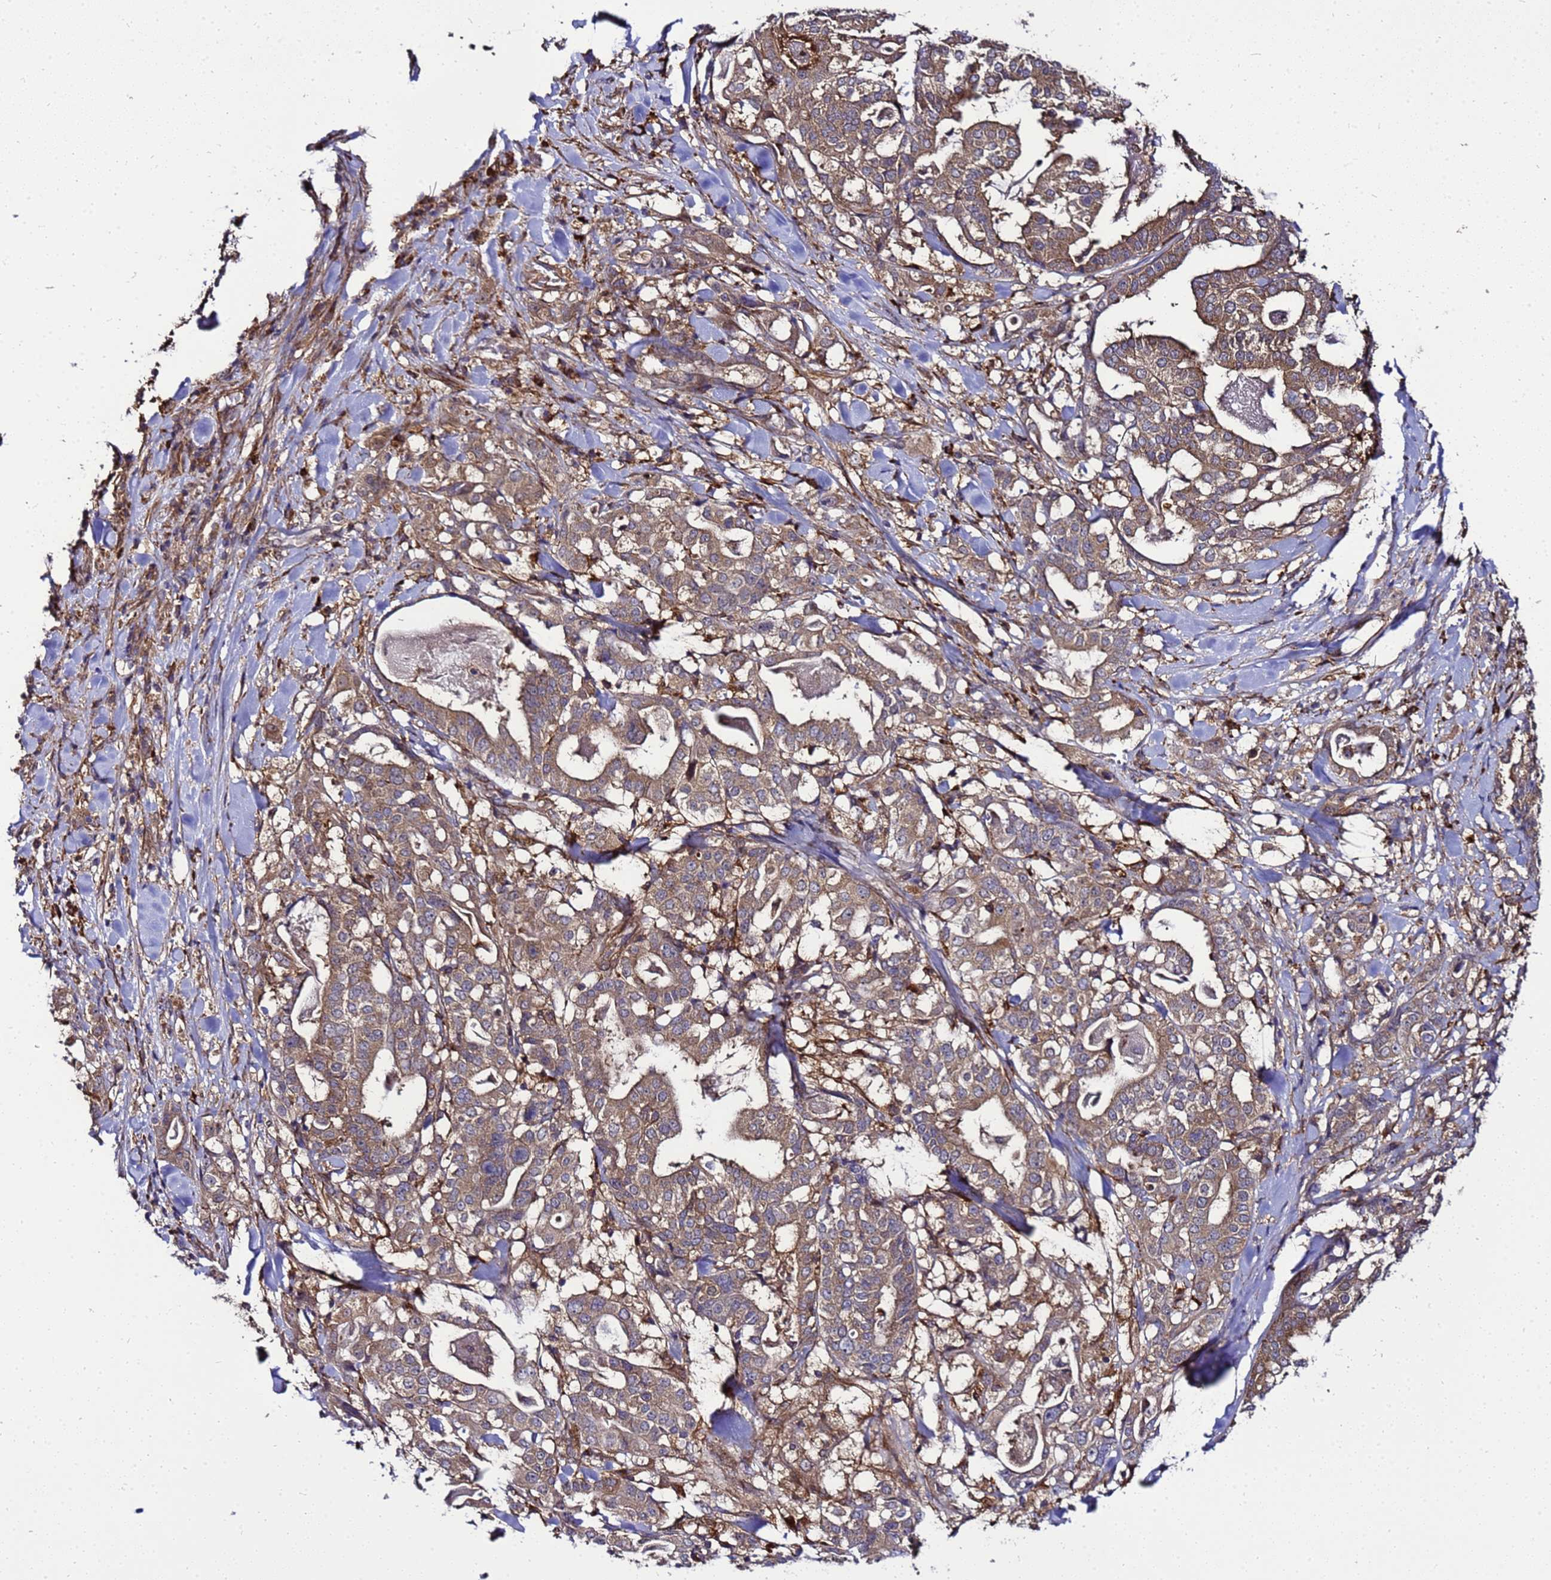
{"staining": {"intensity": "moderate", "quantity": ">75%", "location": "cytoplasmic/membranous"}, "tissue": "stomach cancer", "cell_type": "Tumor cells", "image_type": "cancer", "snomed": [{"axis": "morphology", "description": "Adenocarcinoma, NOS"}, {"axis": "topography", "description": "Stomach"}], "caption": "Brown immunohistochemical staining in stomach adenocarcinoma shows moderate cytoplasmic/membranous expression in about >75% of tumor cells. (DAB (3,3'-diaminobenzidine) = brown stain, brightfield microscopy at high magnification).", "gene": "TRABD", "patient": {"sex": "male", "age": 48}}